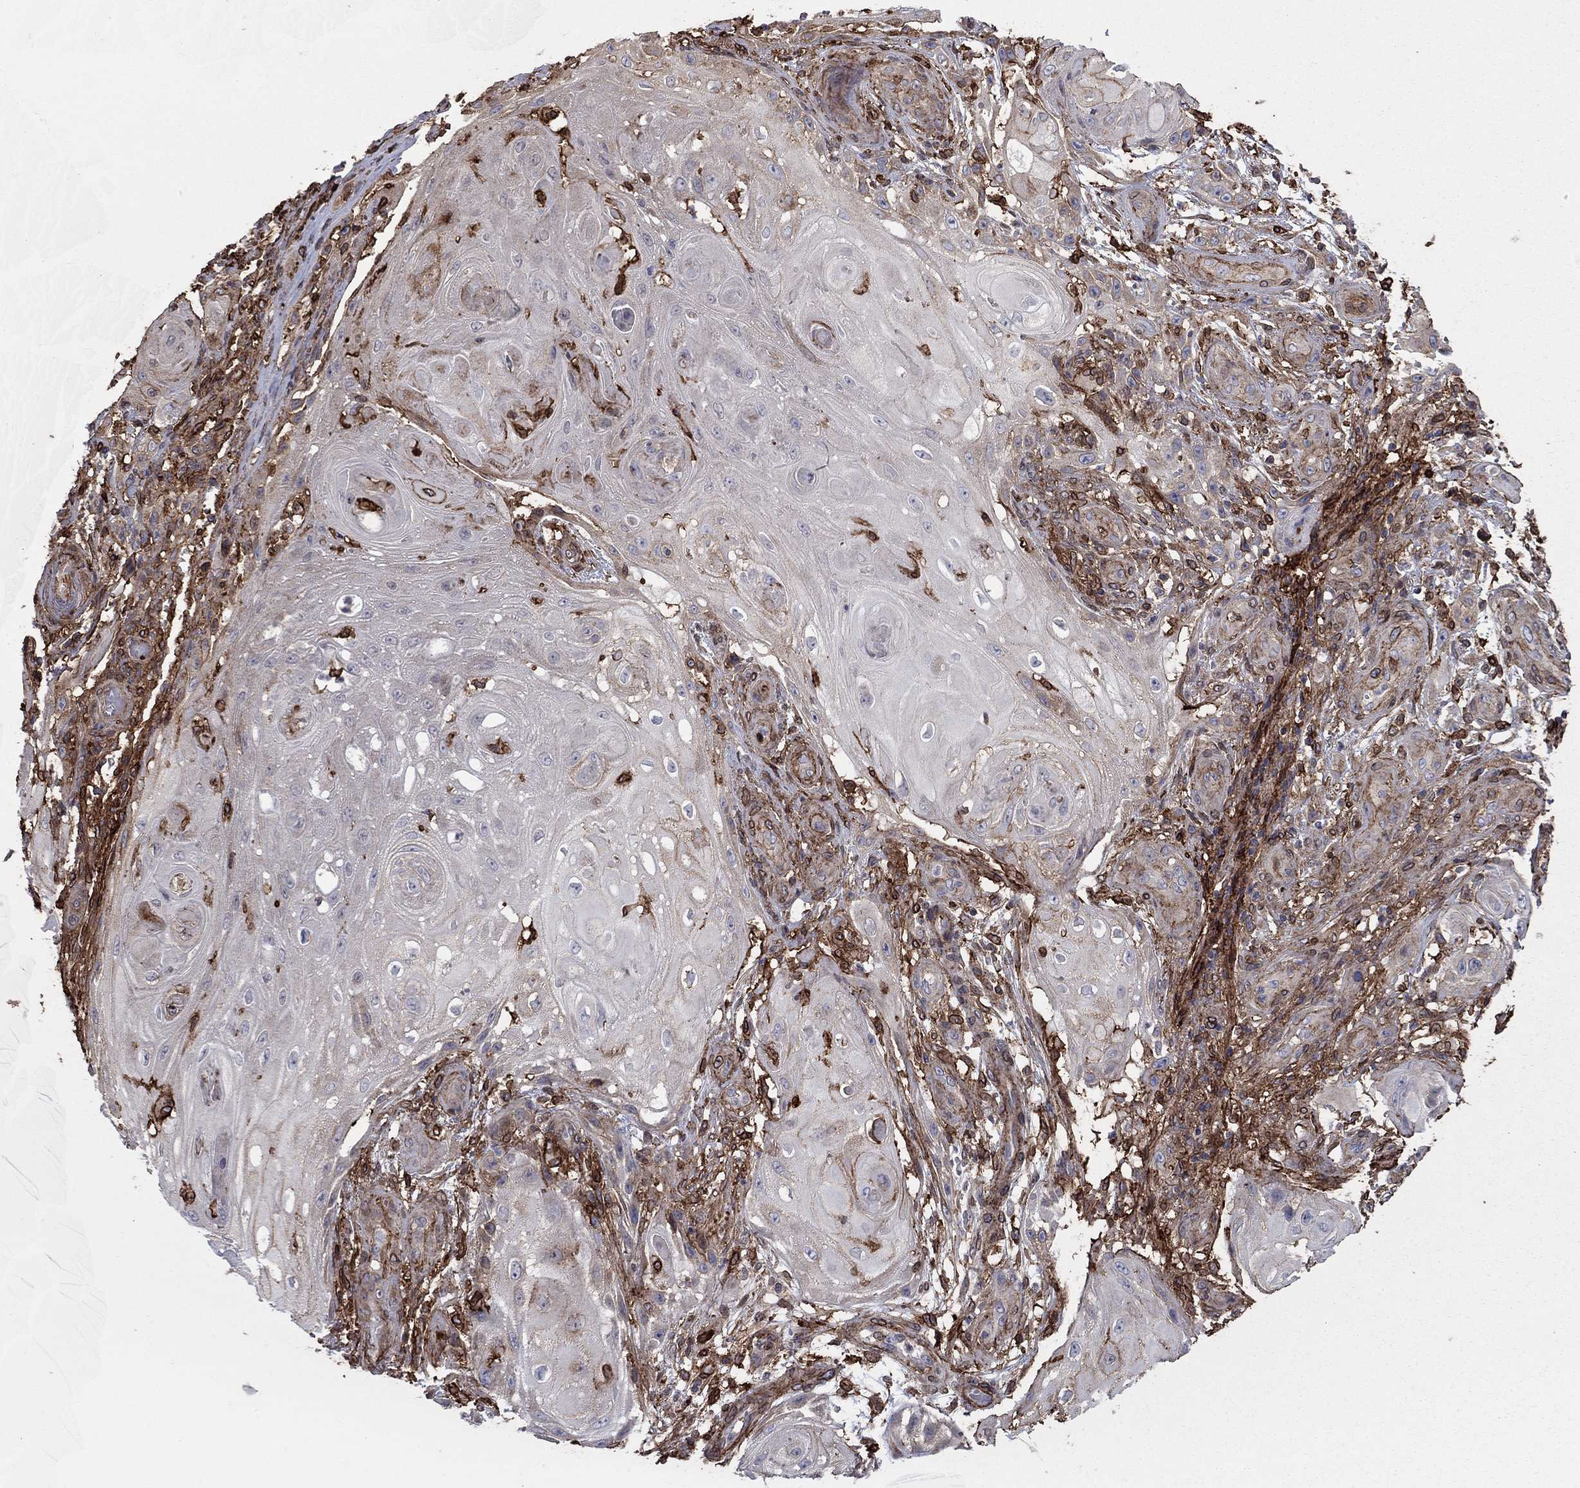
{"staining": {"intensity": "weak", "quantity": "25%-75%", "location": "cytoplasmic/membranous"}, "tissue": "skin cancer", "cell_type": "Tumor cells", "image_type": "cancer", "snomed": [{"axis": "morphology", "description": "Squamous cell carcinoma, NOS"}, {"axis": "topography", "description": "Skin"}], "caption": "Immunohistochemistry (IHC) image of neoplastic tissue: skin cancer stained using immunohistochemistry (IHC) demonstrates low levels of weak protein expression localized specifically in the cytoplasmic/membranous of tumor cells, appearing as a cytoplasmic/membranous brown color.", "gene": "PLAU", "patient": {"sex": "male", "age": 62}}